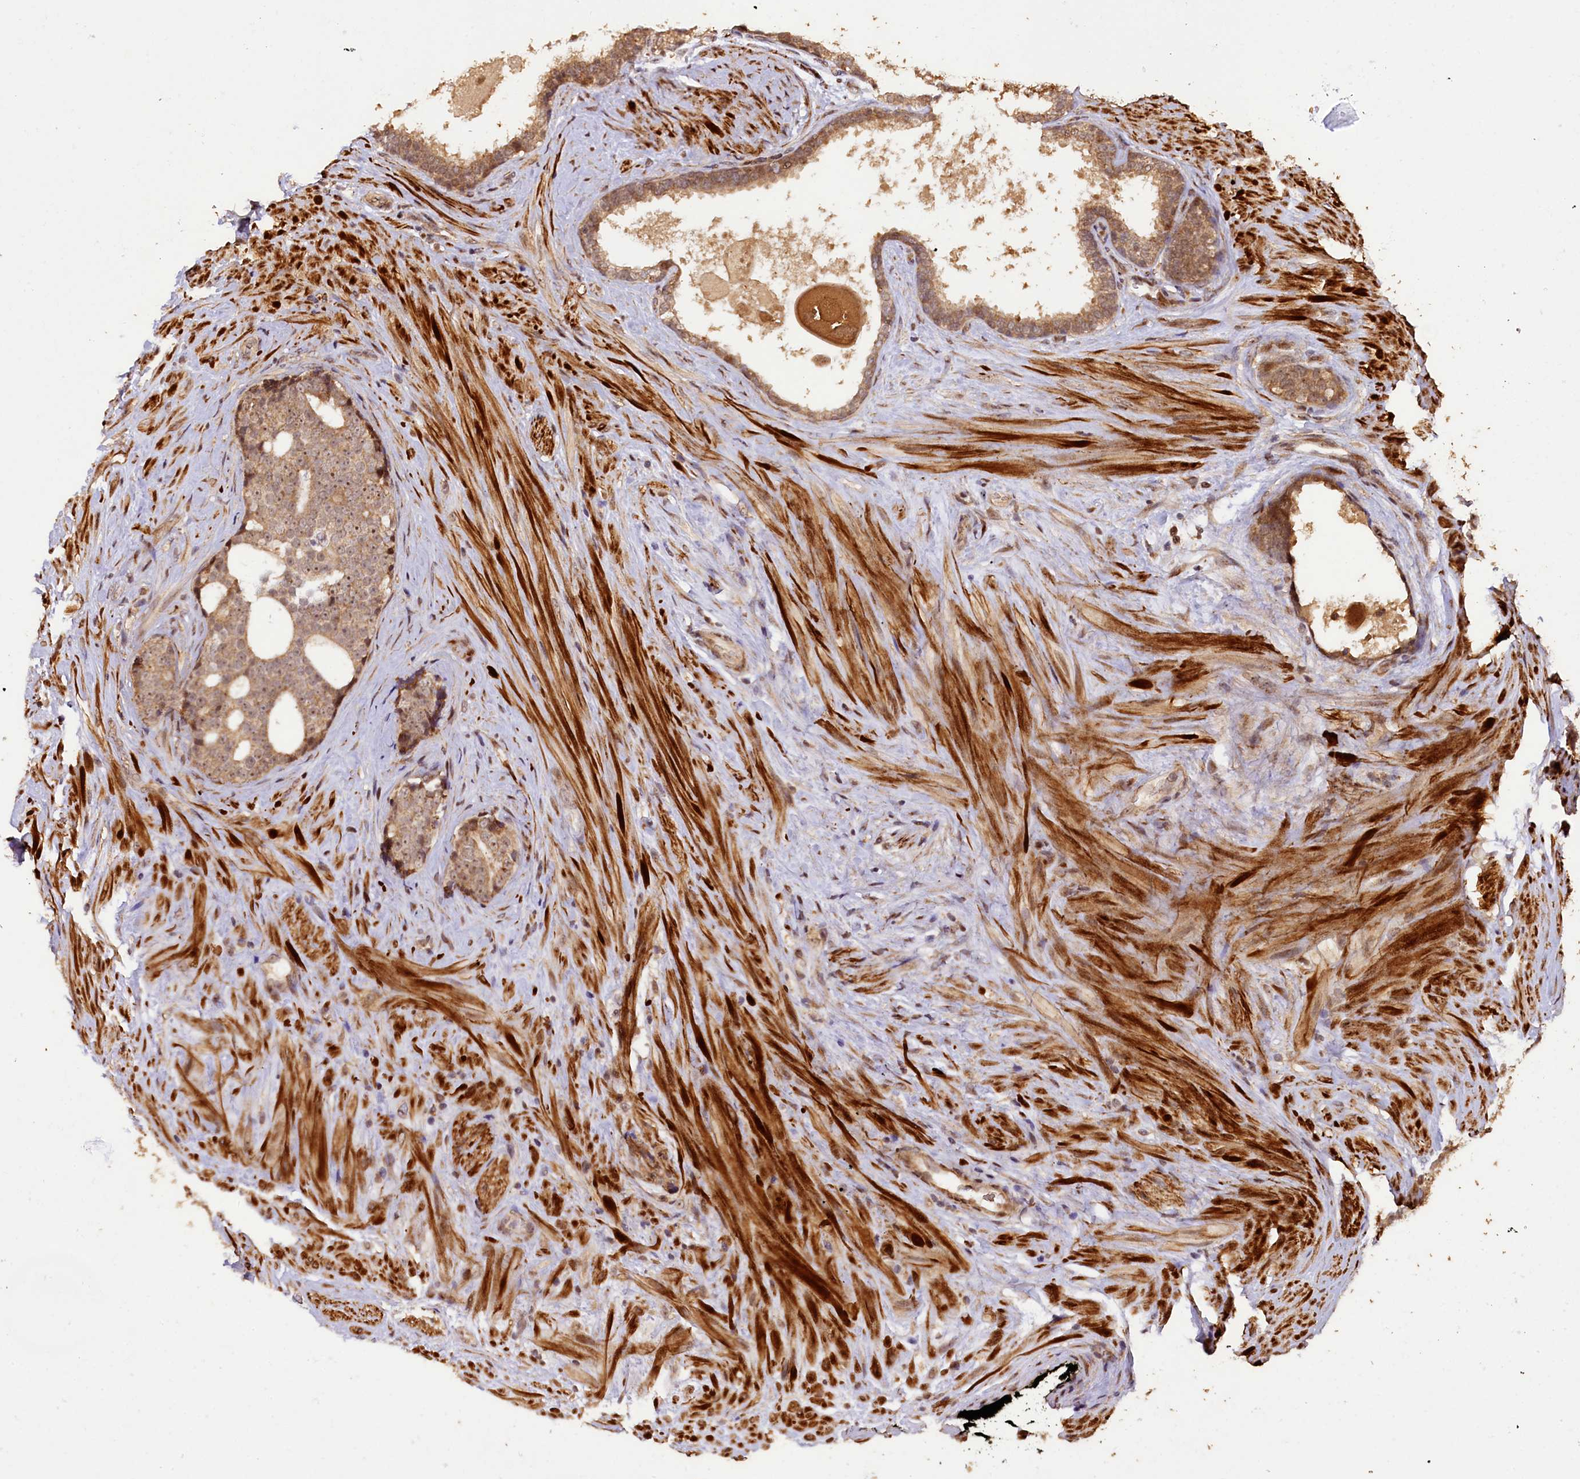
{"staining": {"intensity": "moderate", "quantity": ">75%", "location": "cytoplasmic/membranous,nuclear"}, "tissue": "prostate cancer", "cell_type": "Tumor cells", "image_type": "cancer", "snomed": [{"axis": "morphology", "description": "Adenocarcinoma, High grade"}, {"axis": "topography", "description": "Prostate"}], "caption": "The immunohistochemical stain highlights moderate cytoplasmic/membranous and nuclear staining in tumor cells of prostate cancer tissue. Using DAB (brown) and hematoxylin (blue) stains, captured at high magnification using brightfield microscopy.", "gene": "SHPRH", "patient": {"sex": "male", "age": 56}}